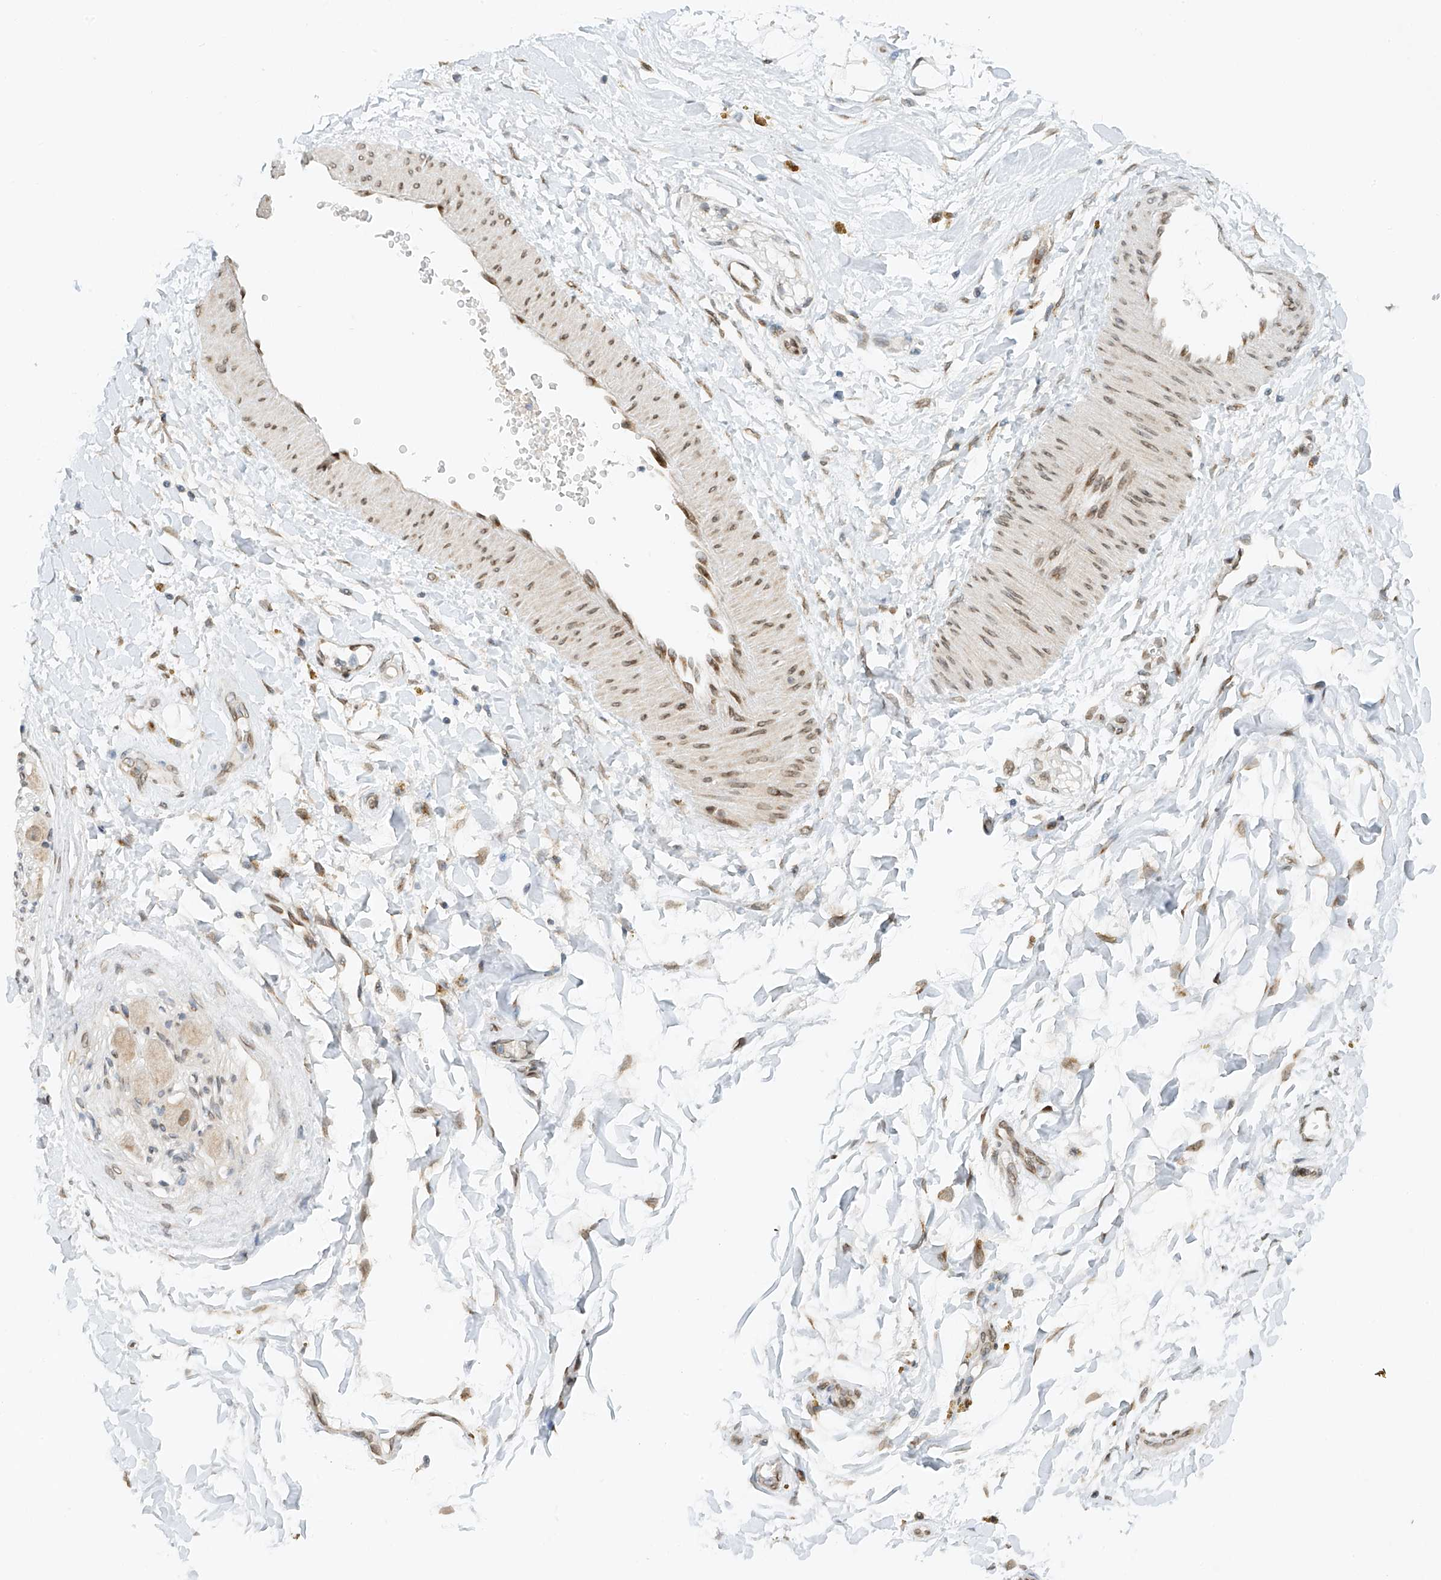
{"staining": {"intensity": "negative", "quantity": "none", "location": "none"}, "tissue": "adipose tissue", "cell_type": "Adipocytes", "image_type": "normal", "snomed": [{"axis": "morphology", "description": "Normal tissue, NOS"}, {"axis": "topography", "description": "Kidney"}, {"axis": "topography", "description": "Peripheral nerve tissue"}], "caption": "IHC photomicrograph of unremarkable adipose tissue: human adipose tissue stained with DAB (3,3'-diaminobenzidine) demonstrates no significant protein expression in adipocytes.", "gene": "STARD9", "patient": {"sex": "male", "age": 7}}